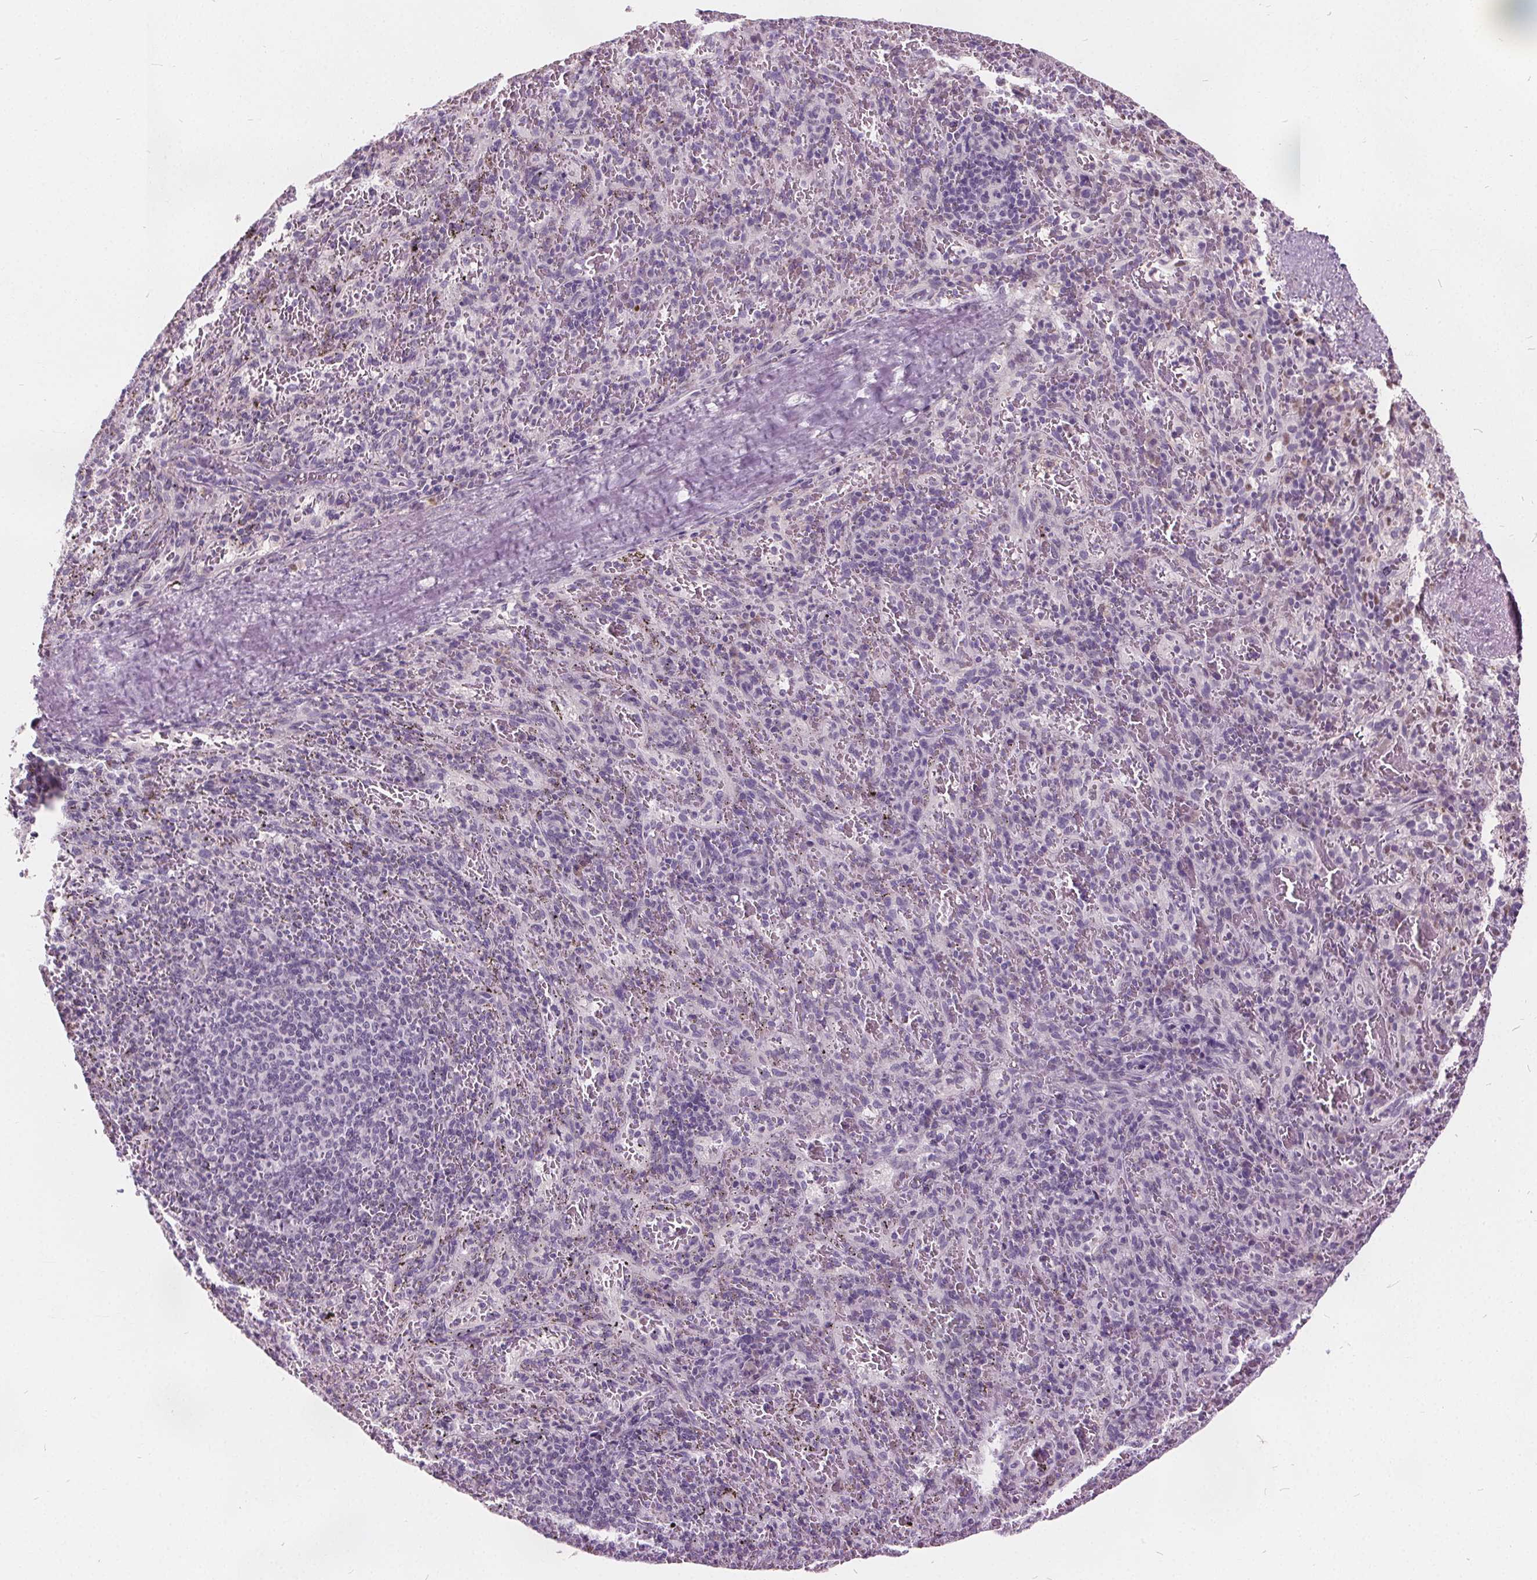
{"staining": {"intensity": "negative", "quantity": "none", "location": "none"}, "tissue": "spleen", "cell_type": "Cells in red pulp", "image_type": "normal", "snomed": [{"axis": "morphology", "description": "Normal tissue, NOS"}, {"axis": "topography", "description": "Spleen"}], "caption": "Immunohistochemistry photomicrograph of unremarkable spleen stained for a protein (brown), which demonstrates no positivity in cells in red pulp.", "gene": "ACOX2", "patient": {"sex": "male", "age": 57}}